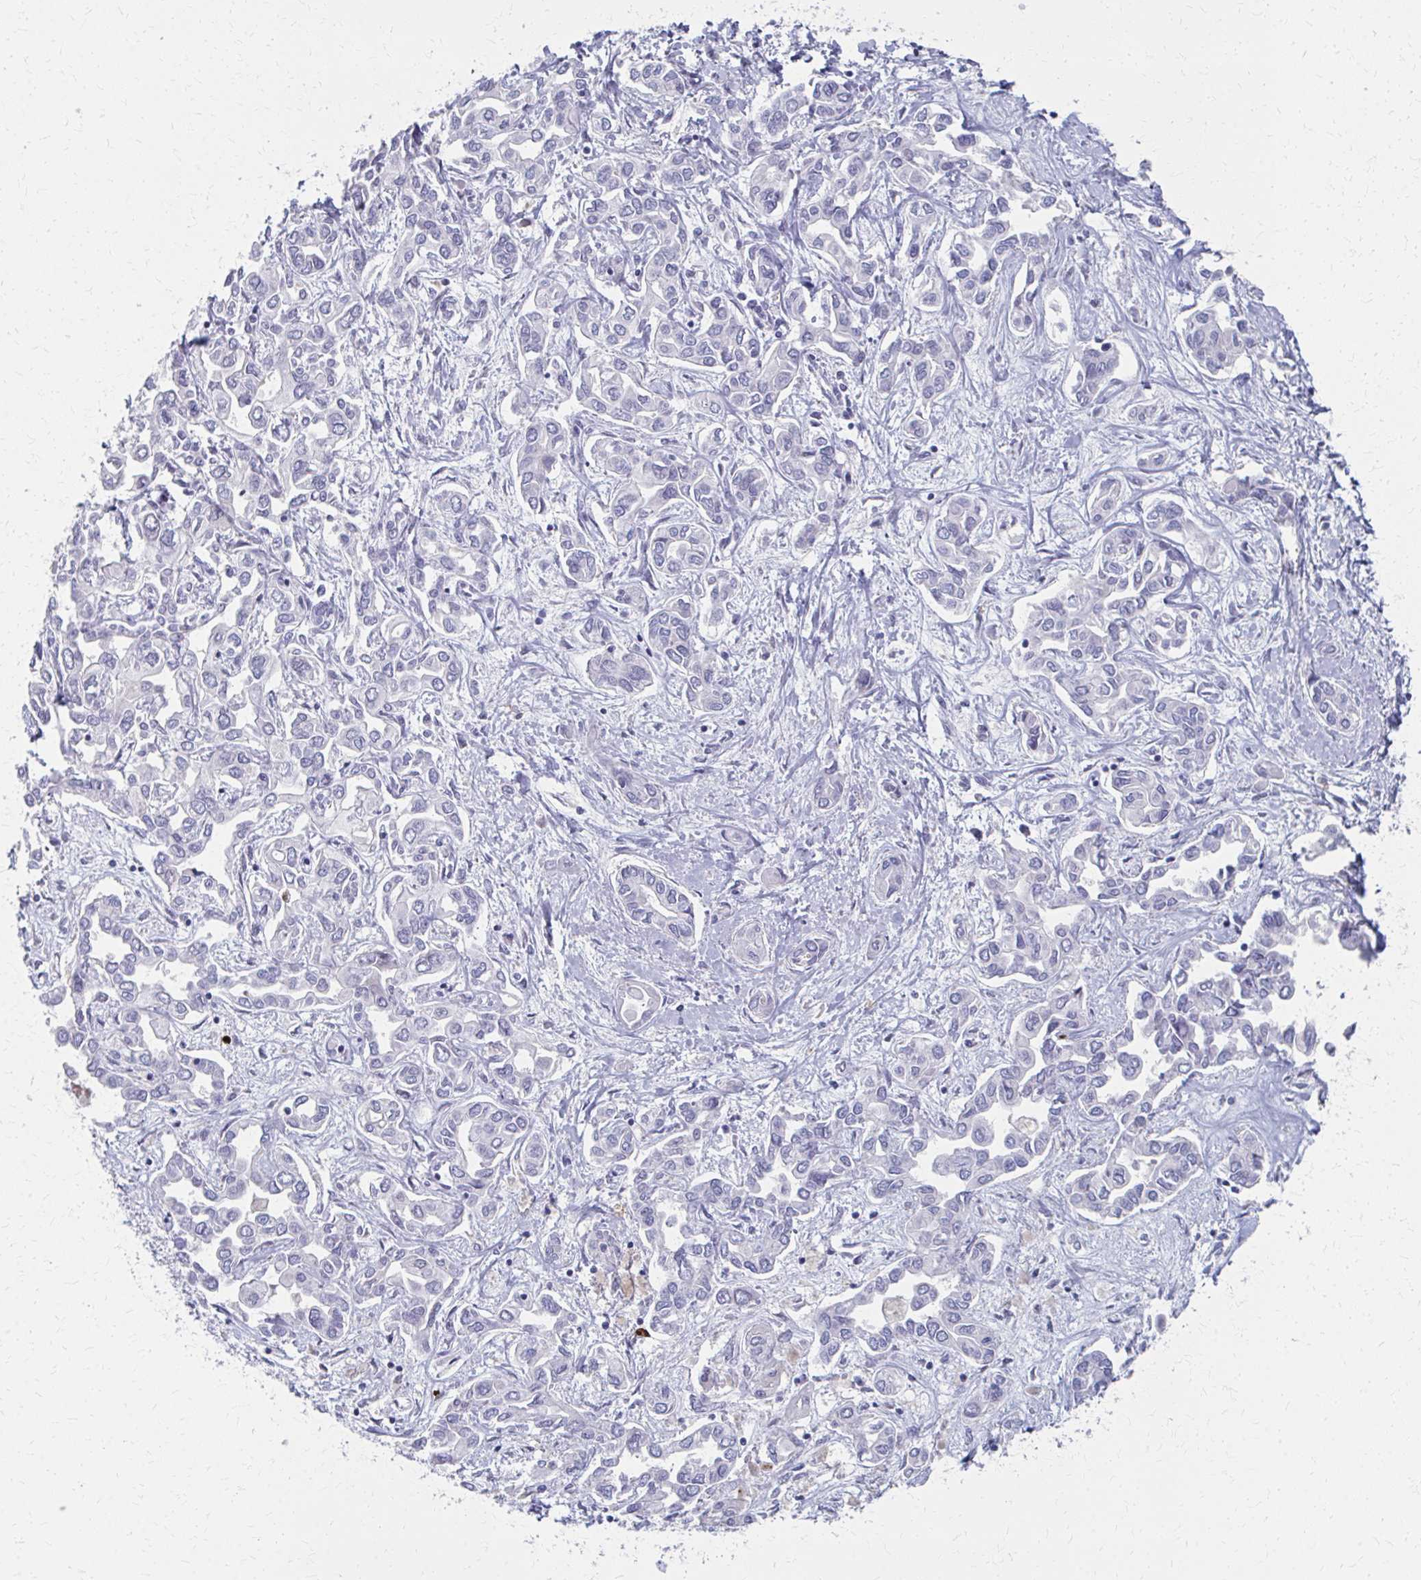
{"staining": {"intensity": "negative", "quantity": "none", "location": "none"}, "tissue": "liver cancer", "cell_type": "Tumor cells", "image_type": "cancer", "snomed": [{"axis": "morphology", "description": "Cholangiocarcinoma"}, {"axis": "topography", "description": "Liver"}], "caption": "This micrograph is of liver cancer stained with IHC to label a protein in brown with the nuclei are counter-stained blue. There is no positivity in tumor cells.", "gene": "MS4A2", "patient": {"sex": "female", "age": 64}}